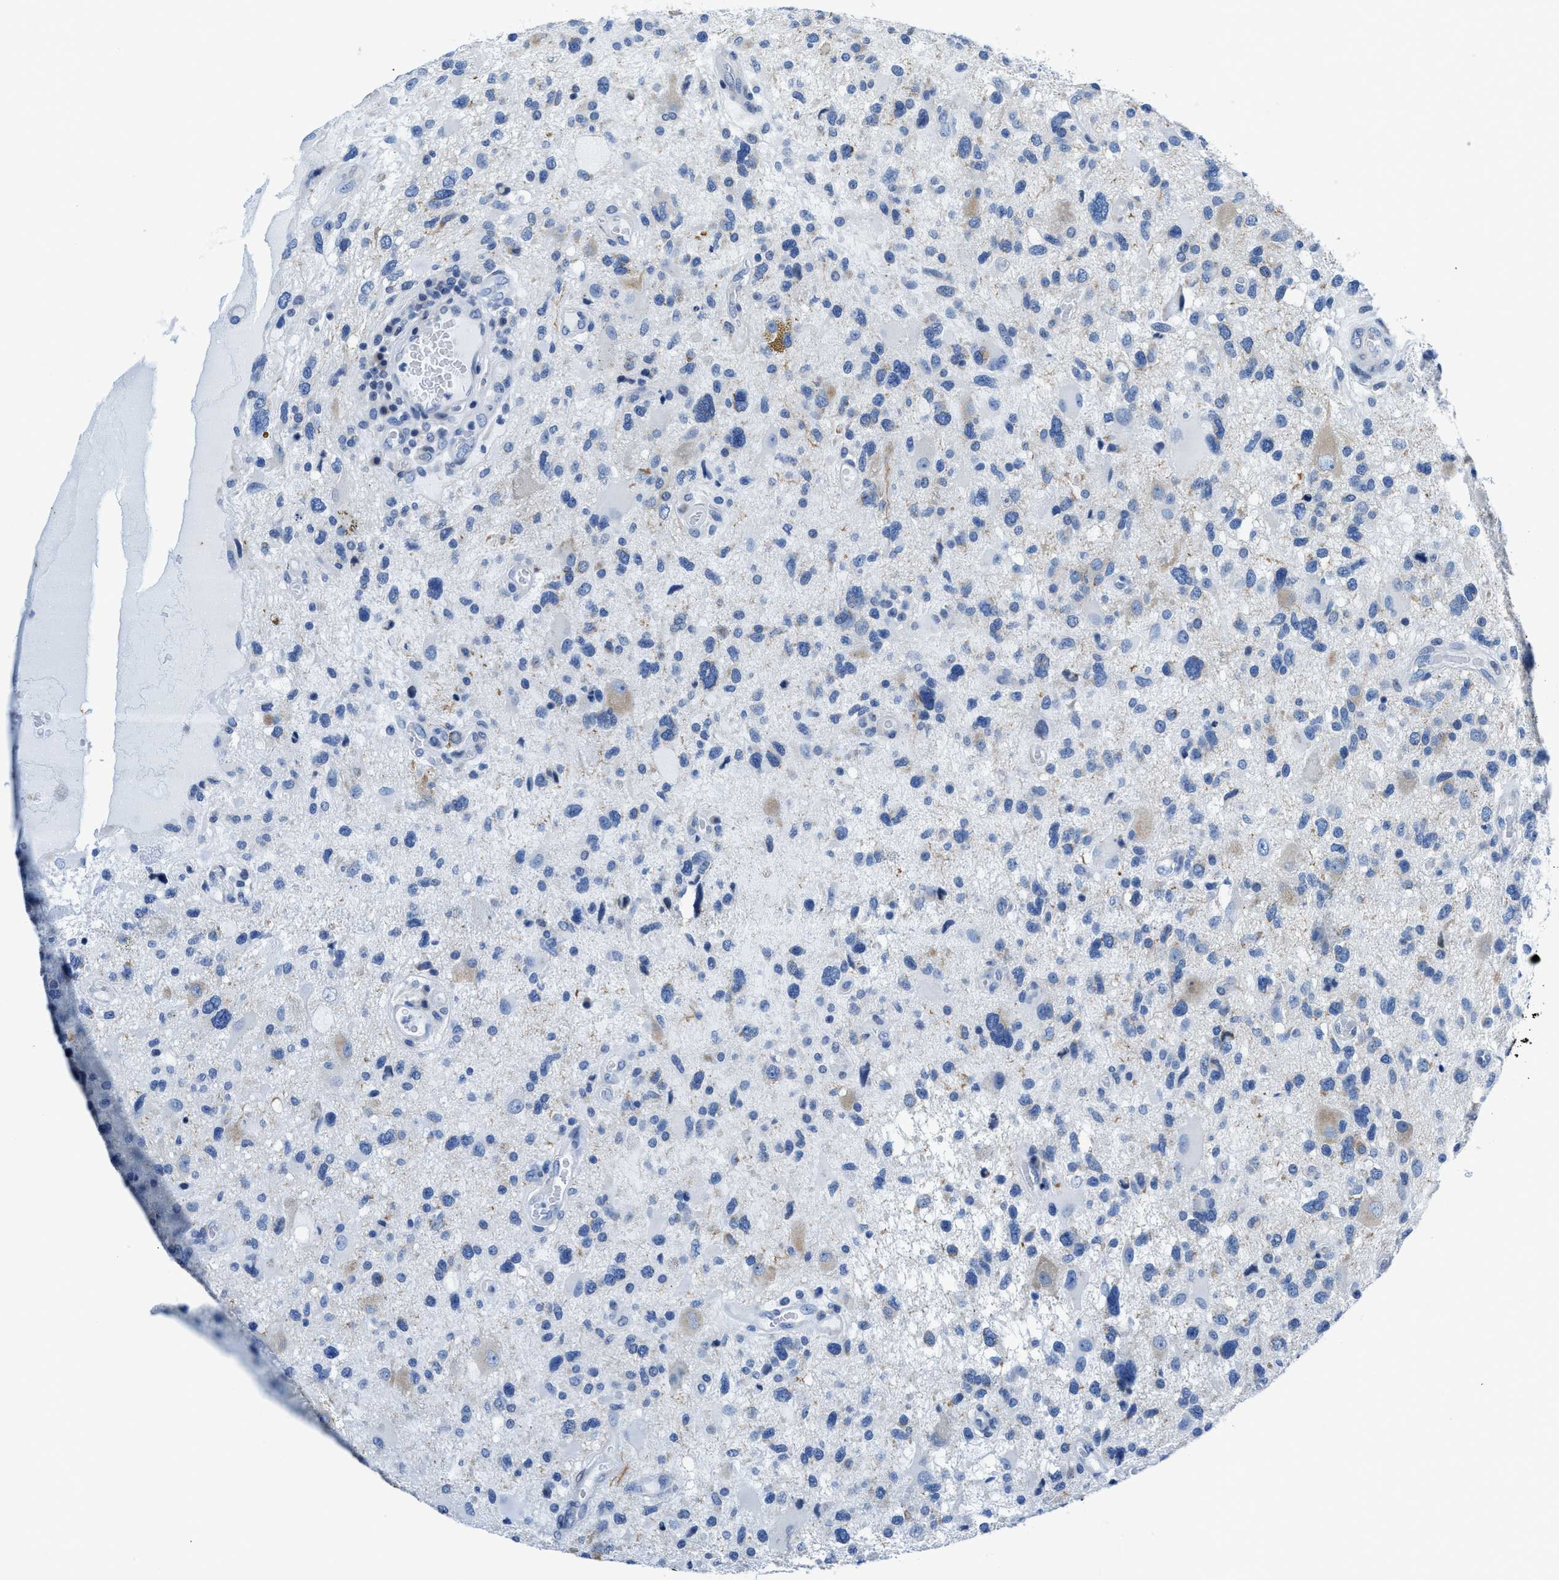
{"staining": {"intensity": "negative", "quantity": "none", "location": "none"}, "tissue": "glioma", "cell_type": "Tumor cells", "image_type": "cancer", "snomed": [{"axis": "morphology", "description": "Glioma, malignant, High grade"}, {"axis": "topography", "description": "Brain"}], "caption": "Protein analysis of malignant glioma (high-grade) reveals no significant positivity in tumor cells.", "gene": "ASZ1", "patient": {"sex": "male", "age": 33}}